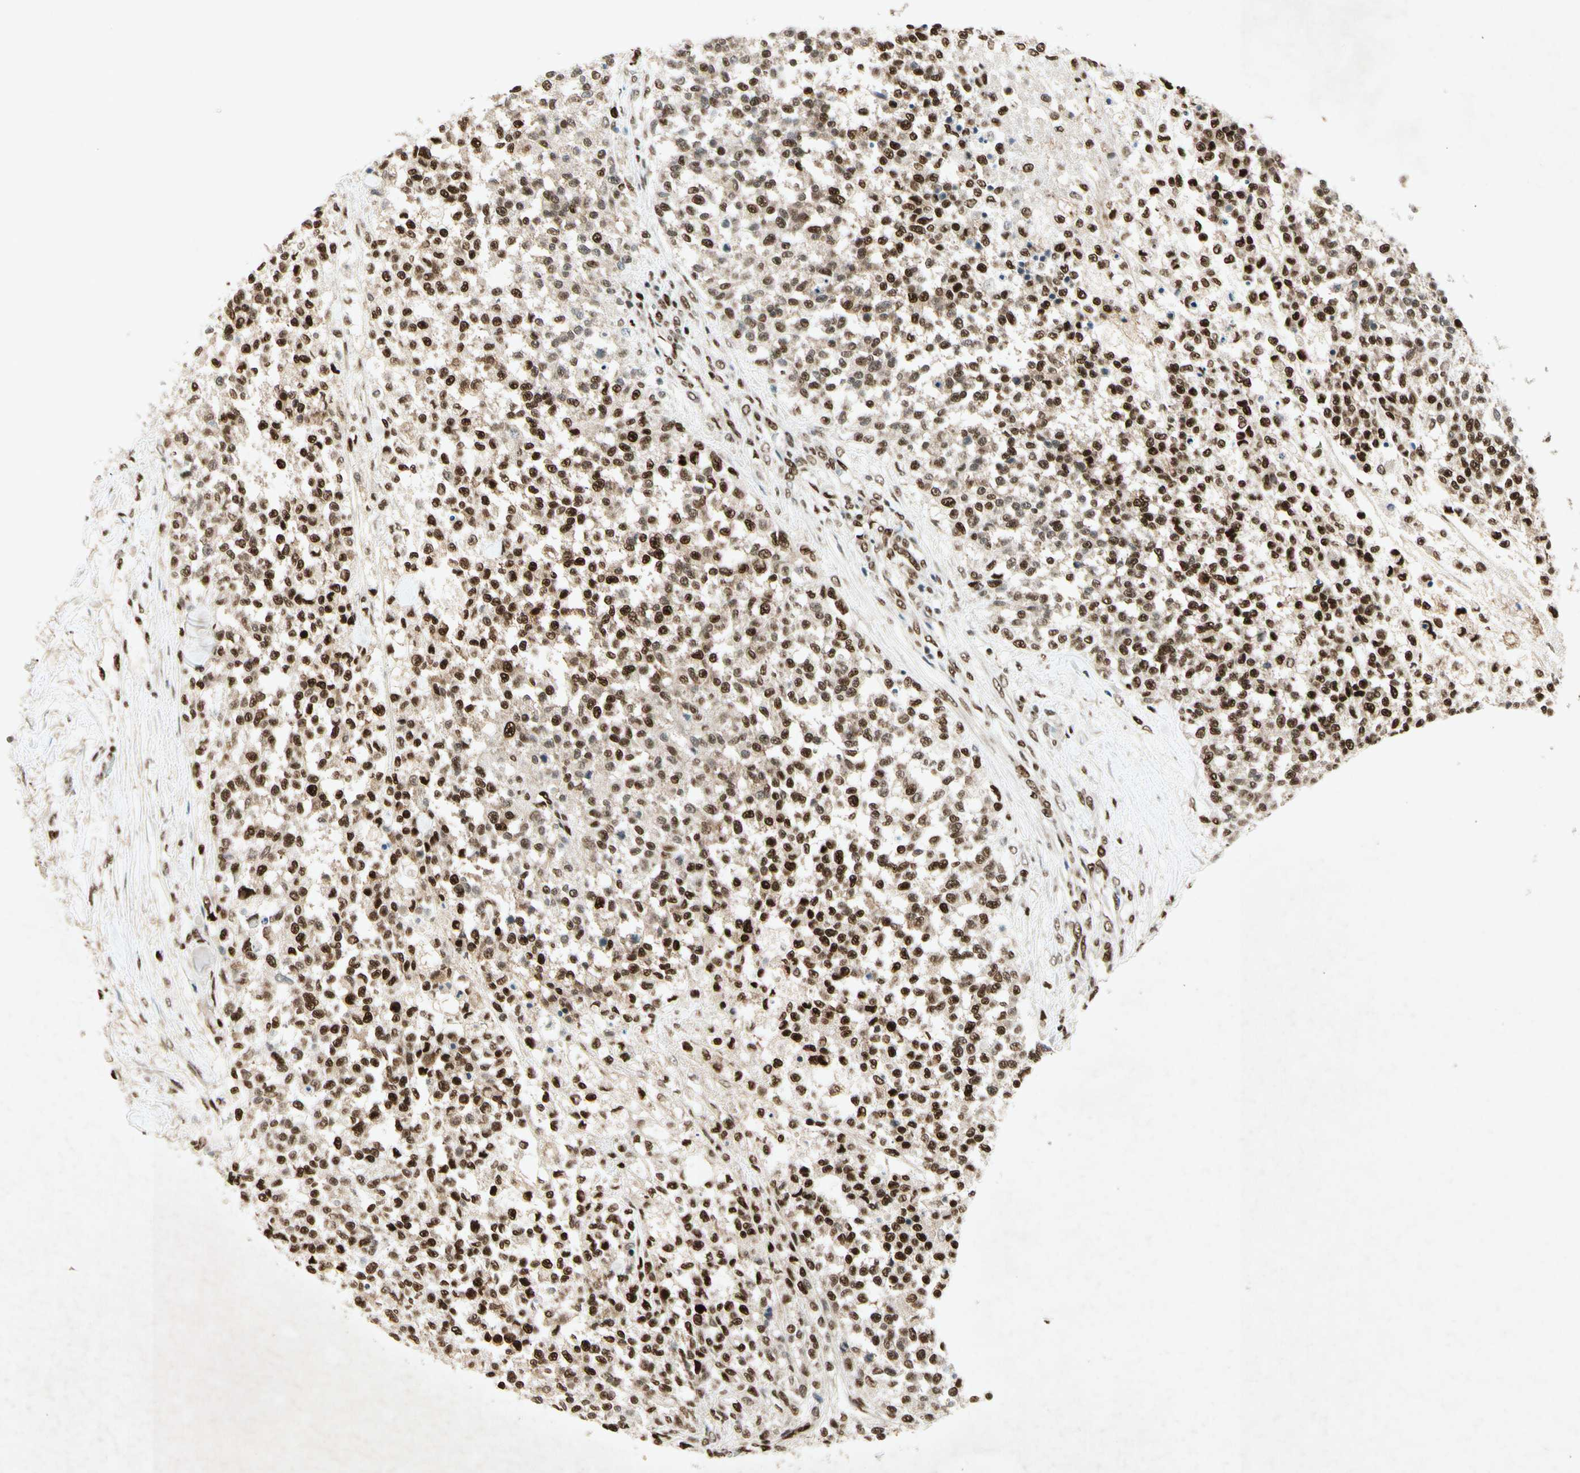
{"staining": {"intensity": "strong", "quantity": ">75%", "location": "nuclear"}, "tissue": "testis cancer", "cell_type": "Tumor cells", "image_type": "cancer", "snomed": [{"axis": "morphology", "description": "Seminoma, NOS"}, {"axis": "topography", "description": "Testis"}], "caption": "The micrograph exhibits staining of seminoma (testis), revealing strong nuclear protein positivity (brown color) within tumor cells.", "gene": "RNF43", "patient": {"sex": "male", "age": 59}}